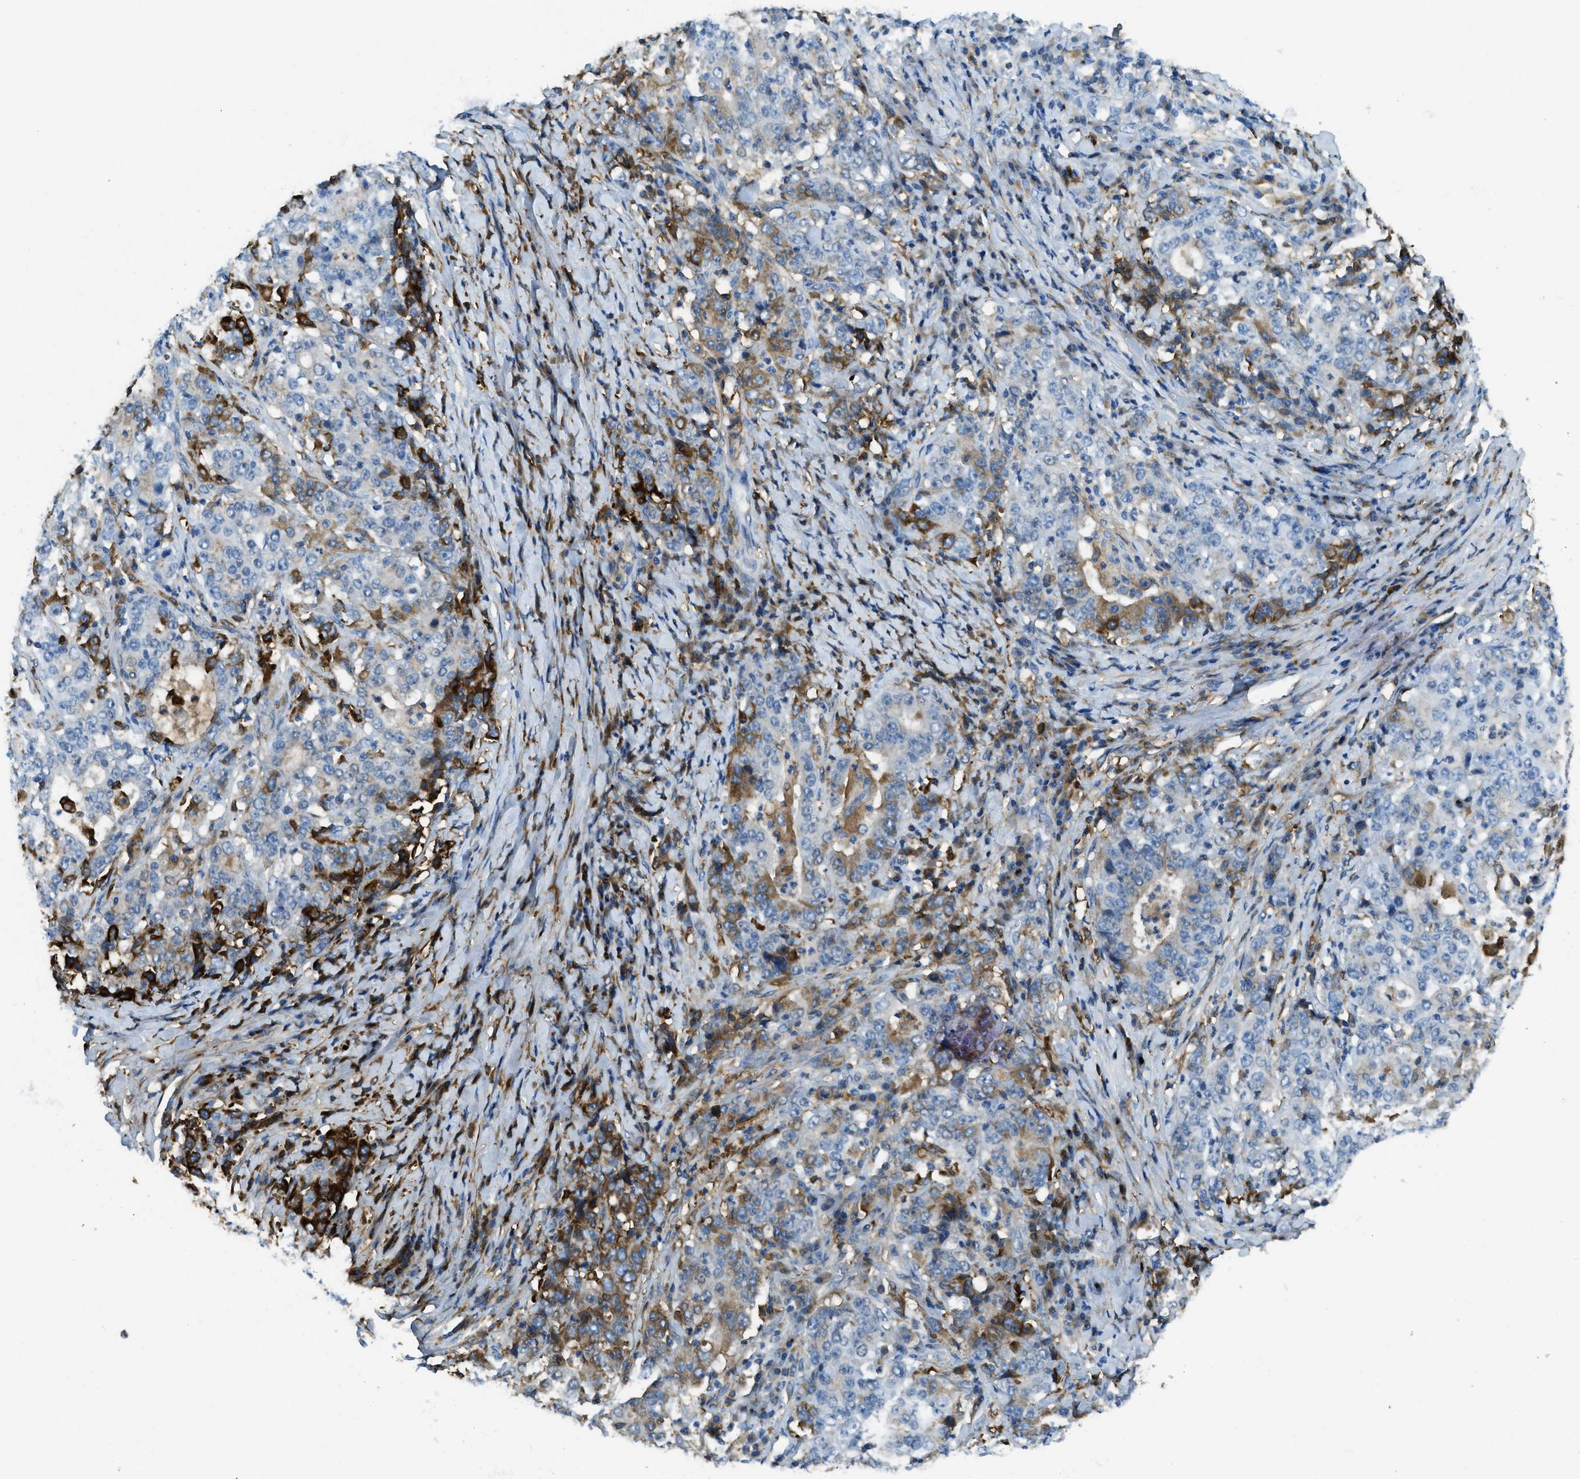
{"staining": {"intensity": "weak", "quantity": "<25%", "location": "cytoplasmic/membranous"}, "tissue": "stomach cancer", "cell_type": "Tumor cells", "image_type": "cancer", "snomed": [{"axis": "morphology", "description": "Normal tissue, NOS"}, {"axis": "morphology", "description": "Adenocarcinoma, NOS"}, {"axis": "topography", "description": "Stomach, upper"}, {"axis": "topography", "description": "Stomach"}], "caption": "Immunohistochemistry (IHC) micrograph of neoplastic tissue: stomach cancer (adenocarcinoma) stained with DAB (3,3'-diaminobenzidine) exhibits no significant protein staining in tumor cells.", "gene": "TRIM59", "patient": {"sex": "male", "age": 59}}